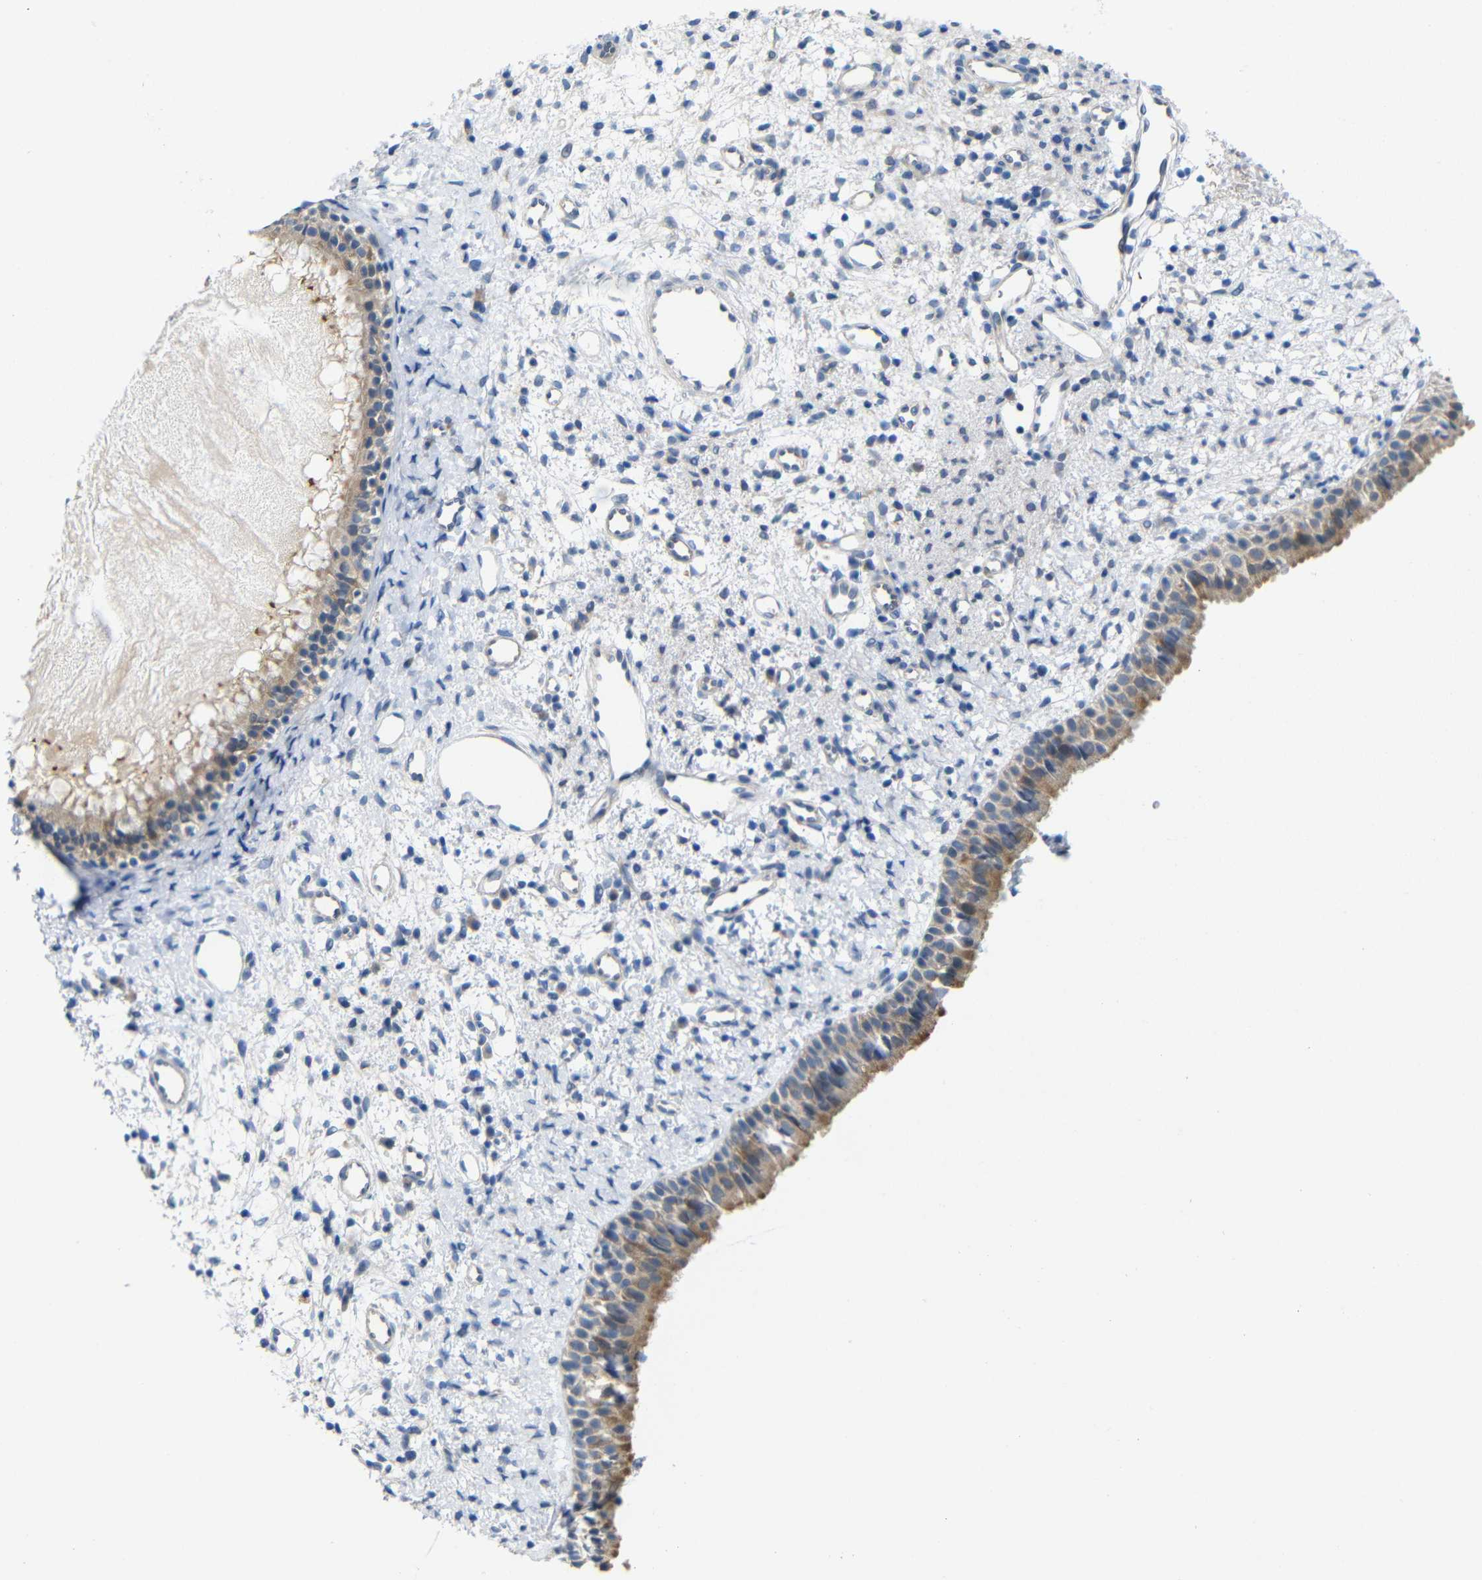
{"staining": {"intensity": "moderate", "quantity": "25%-75%", "location": "cytoplasmic/membranous"}, "tissue": "nasopharynx", "cell_type": "Respiratory epithelial cells", "image_type": "normal", "snomed": [{"axis": "morphology", "description": "Normal tissue, NOS"}, {"axis": "topography", "description": "Nasopharynx"}], "caption": "Respiratory epithelial cells exhibit moderate cytoplasmic/membranous positivity in about 25%-75% of cells in normal nasopharynx. The protein is shown in brown color, while the nuclei are stained blue.", "gene": "TBC1D32", "patient": {"sex": "male", "age": 22}}